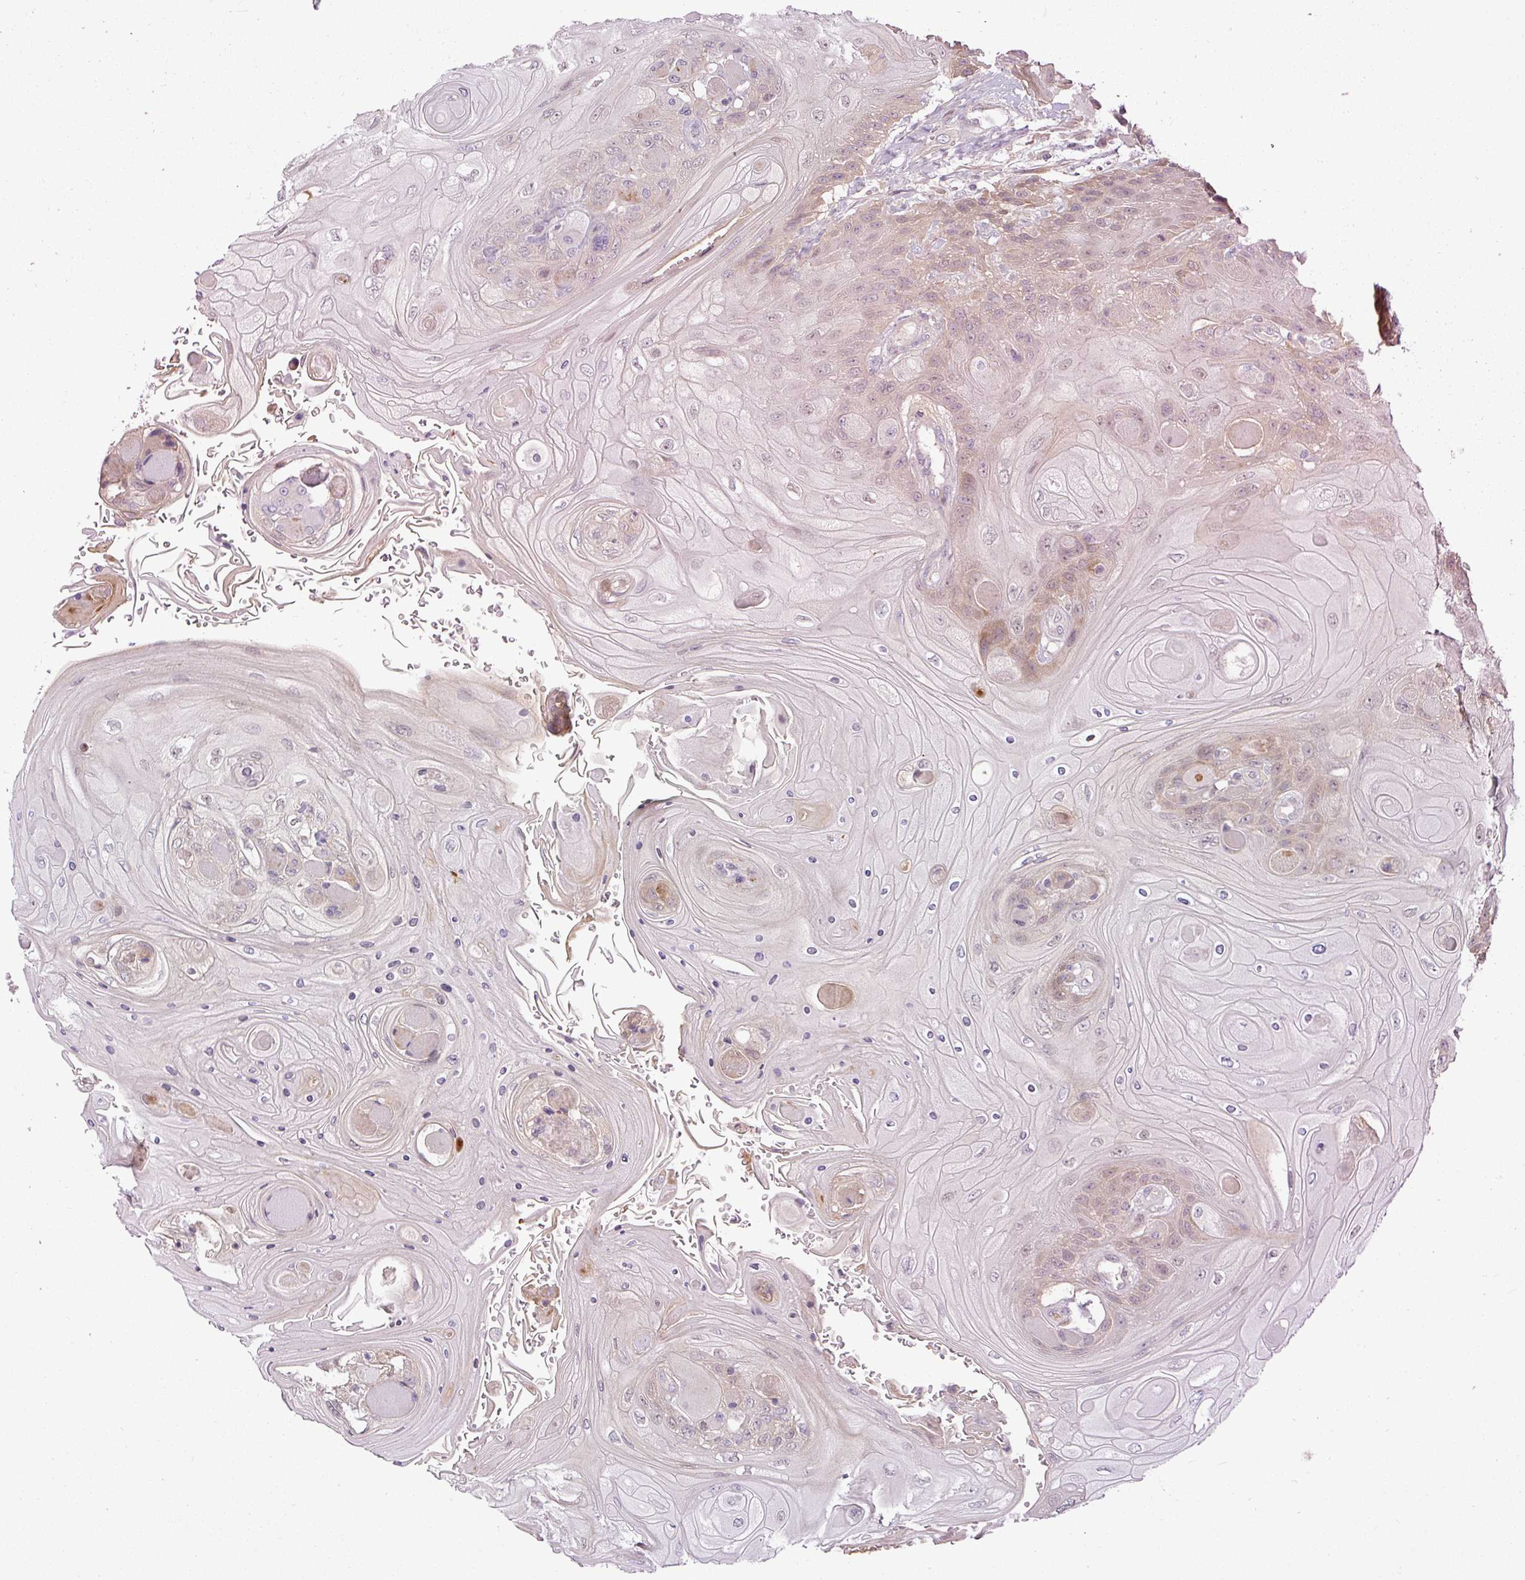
{"staining": {"intensity": "weak", "quantity": "<25%", "location": "cytoplasmic/membranous"}, "tissue": "head and neck cancer", "cell_type": "Tumor cells", "image_type": "cancer", "snomed": [{"axis": "morphology", "description": "Squamous cell carcinoma, NOS"}, {"axis": "topography", "description": "Head-Neck"}], "caption": "Immunohistochemistry (IHC) micrograph of neoplastic tissue: human head and neck cancer stained with DAB (3,3'-diaminobenzidine) exhibits no significant protein staining in tumor cells.", "gene": "APOM", "patient": {"sex": "female", "age": 43}}